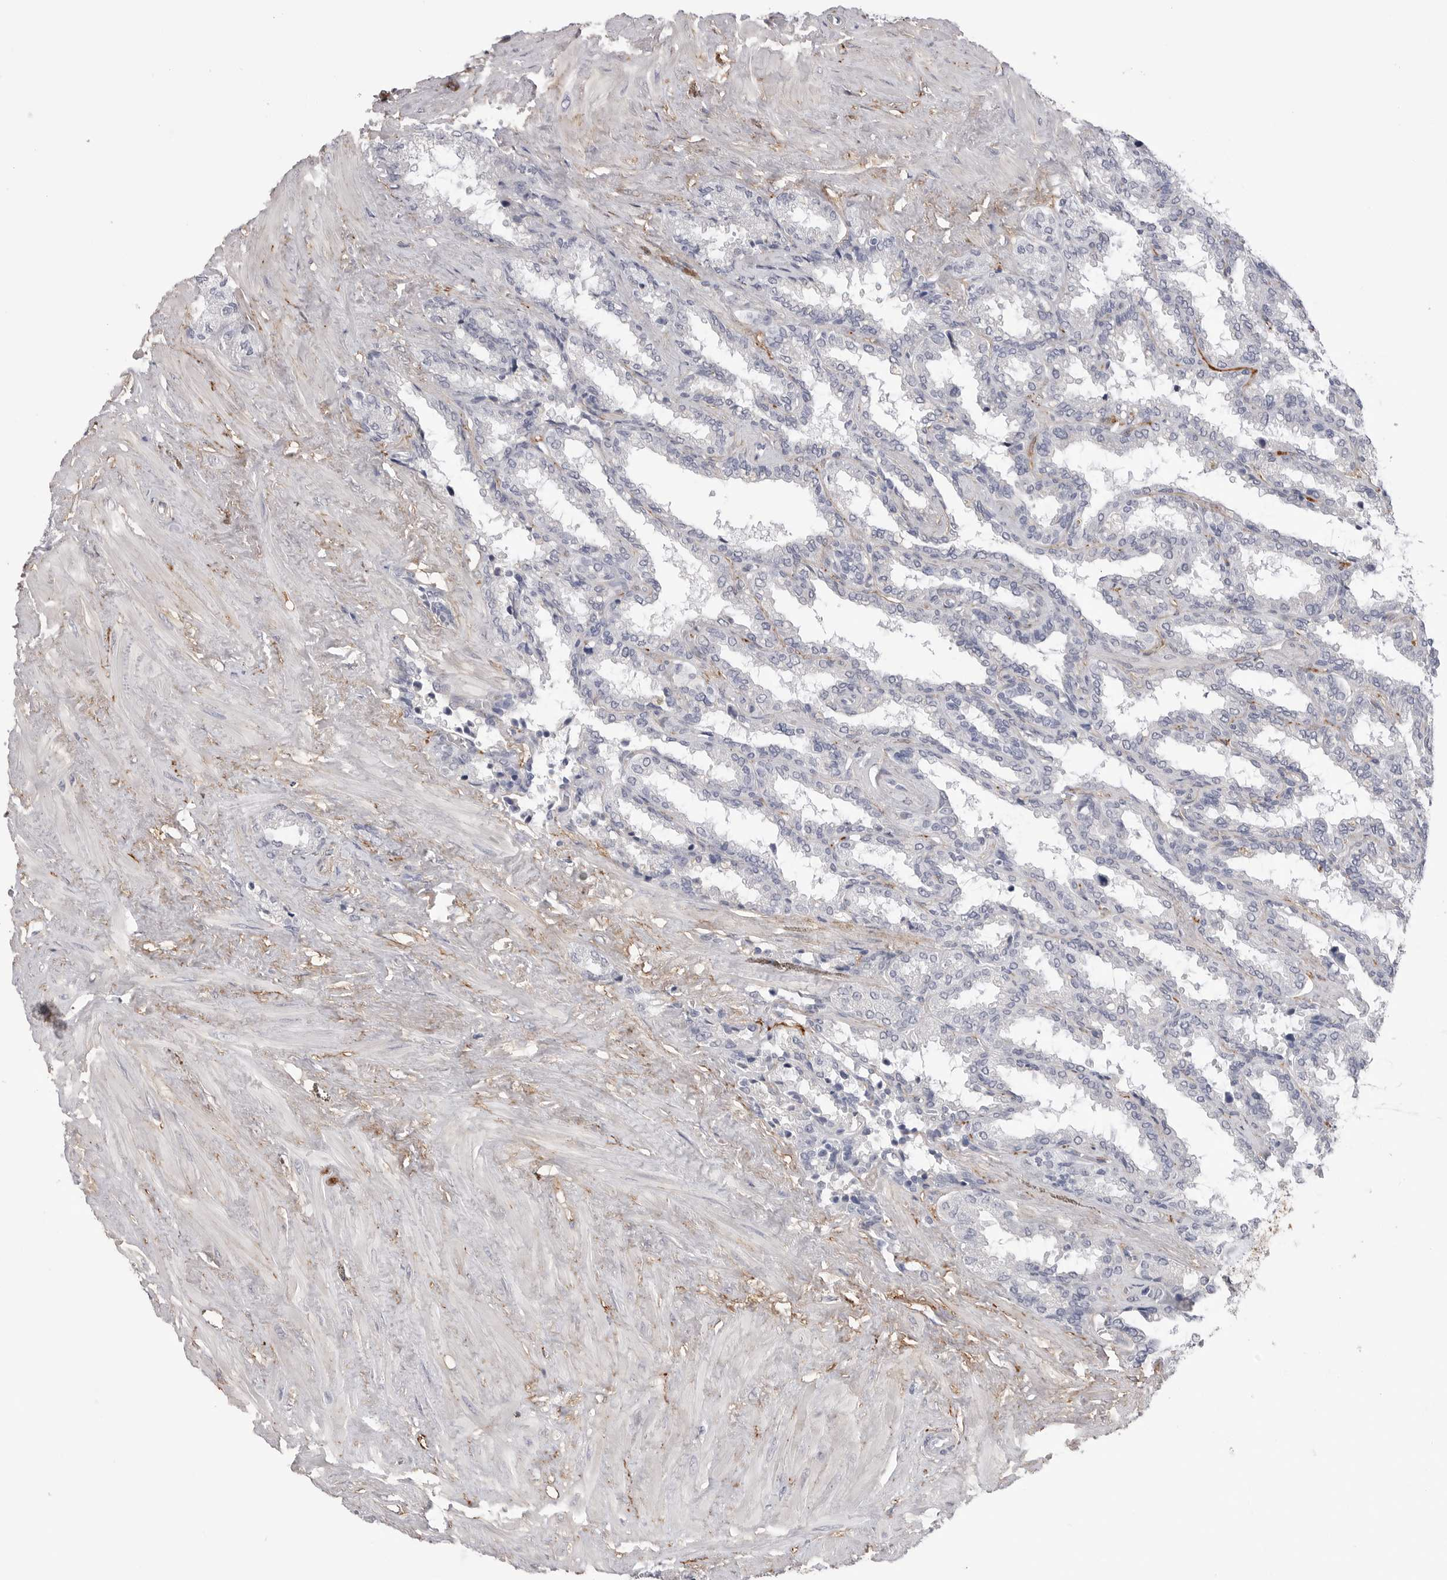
{"staining": {"intensity": "negative", "quantity": "none", "location": "none"}, "tissue": "seminal vesicle", "cell_type": "Glandular cells", "image_type": "normal", "snomed": [{"axis": "morphology", "description": "Normal tissue, NOS"}, {"axis": "topography", "description": "Seminal veicle"}], "caption": "This is an IHC image of benign human seminal vesicle. There is no expression in glandular cells.", "gene": "AKAP12", "patient": {"sex": "male", "age": 46}}